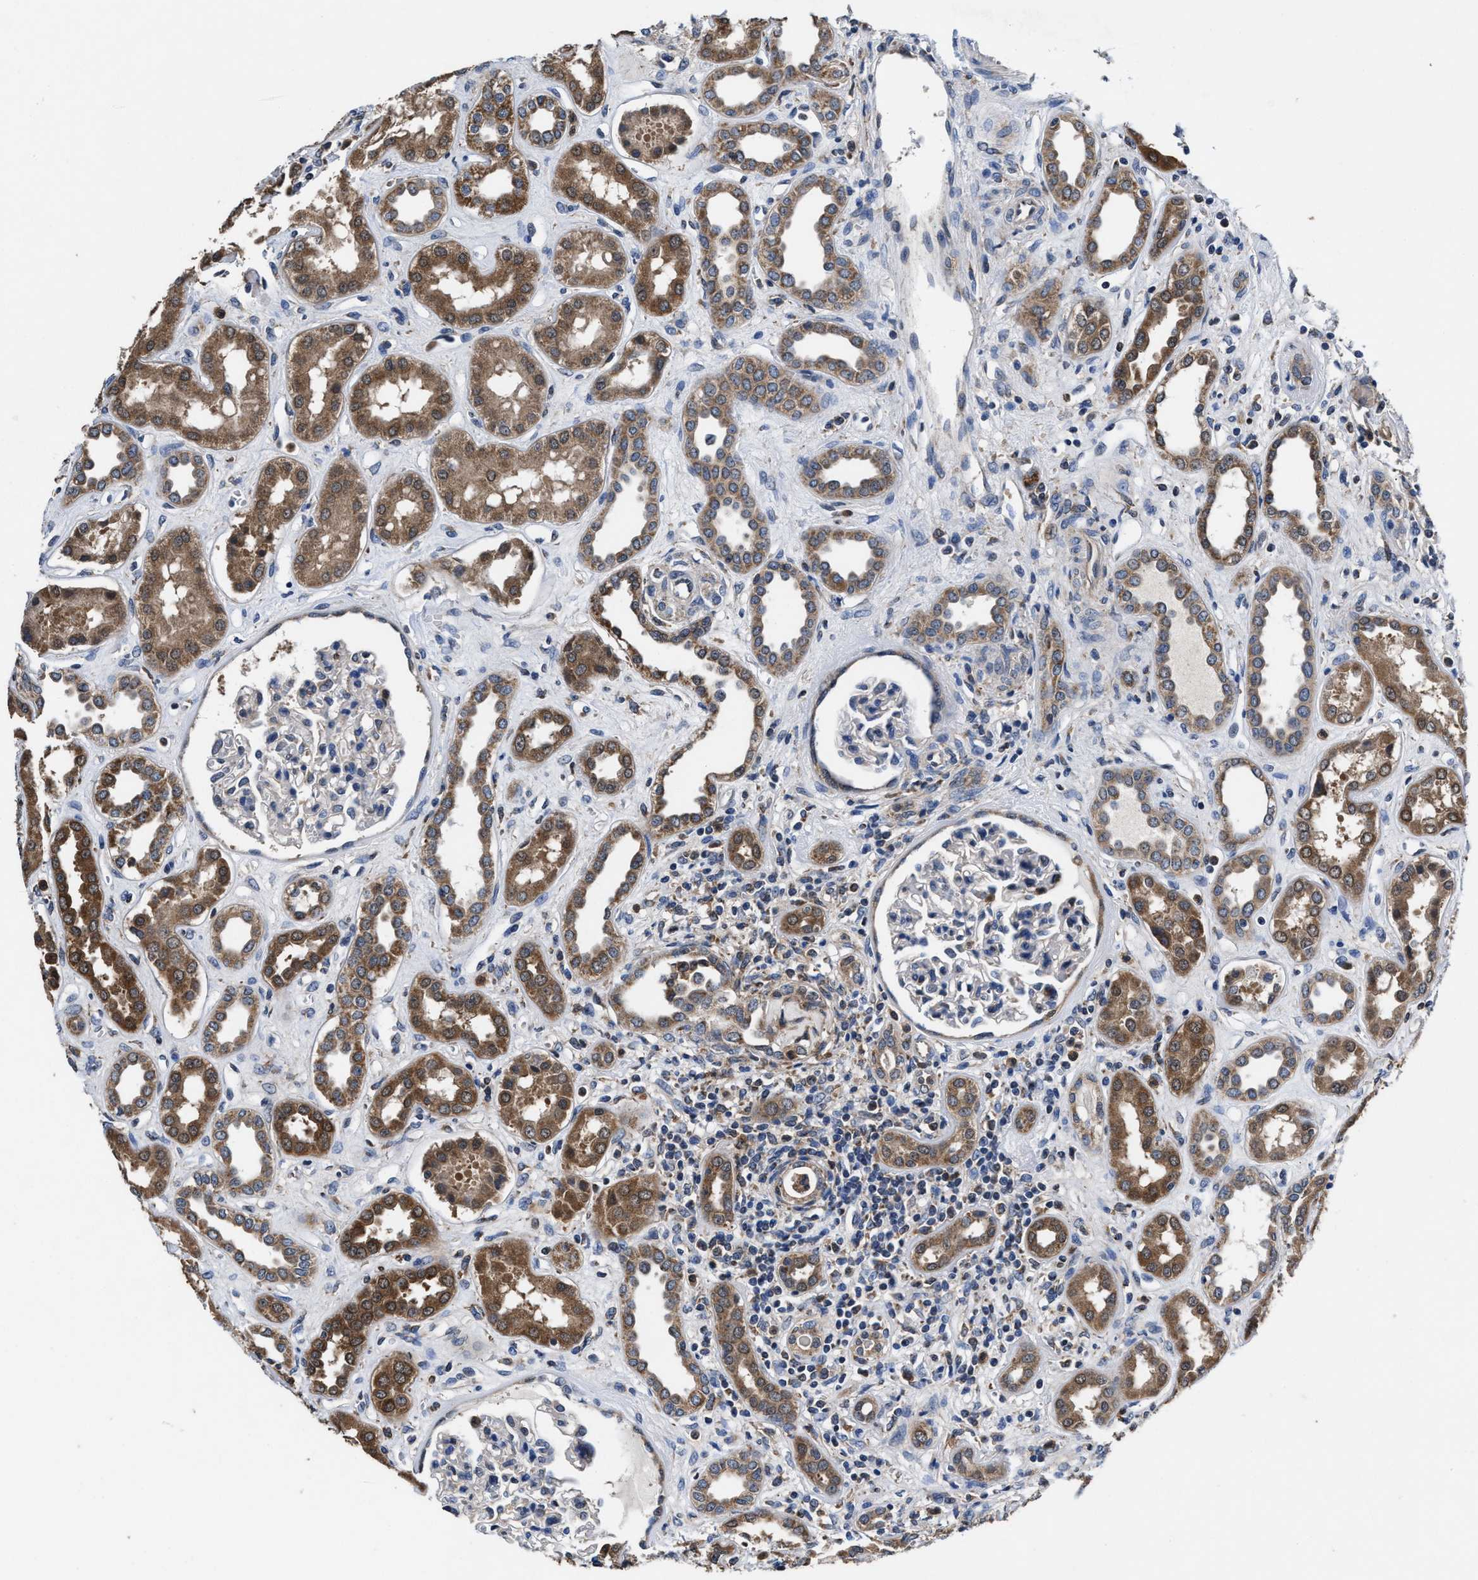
{"staining": {"intensity": "weak", "quantity": "<25%", "location": "cytoplasmic/membranous"}, "tissue": "kidney", "cell_type": "Cells in glomeruli", "image_type": "normal", "snomed": [{"axis": "morphology", "description": "Normal tissue, NOS"}, {"axis": "topography", "description": "Kidney"}], "caption": "A high-resolution micrograph shows immunohistochemistry (IHC) staining of benign kidney, which displays no significant positivity in cells in glomeruli.", "gene": "ACLY", "patient": {"sex": "male", "age": 59}}